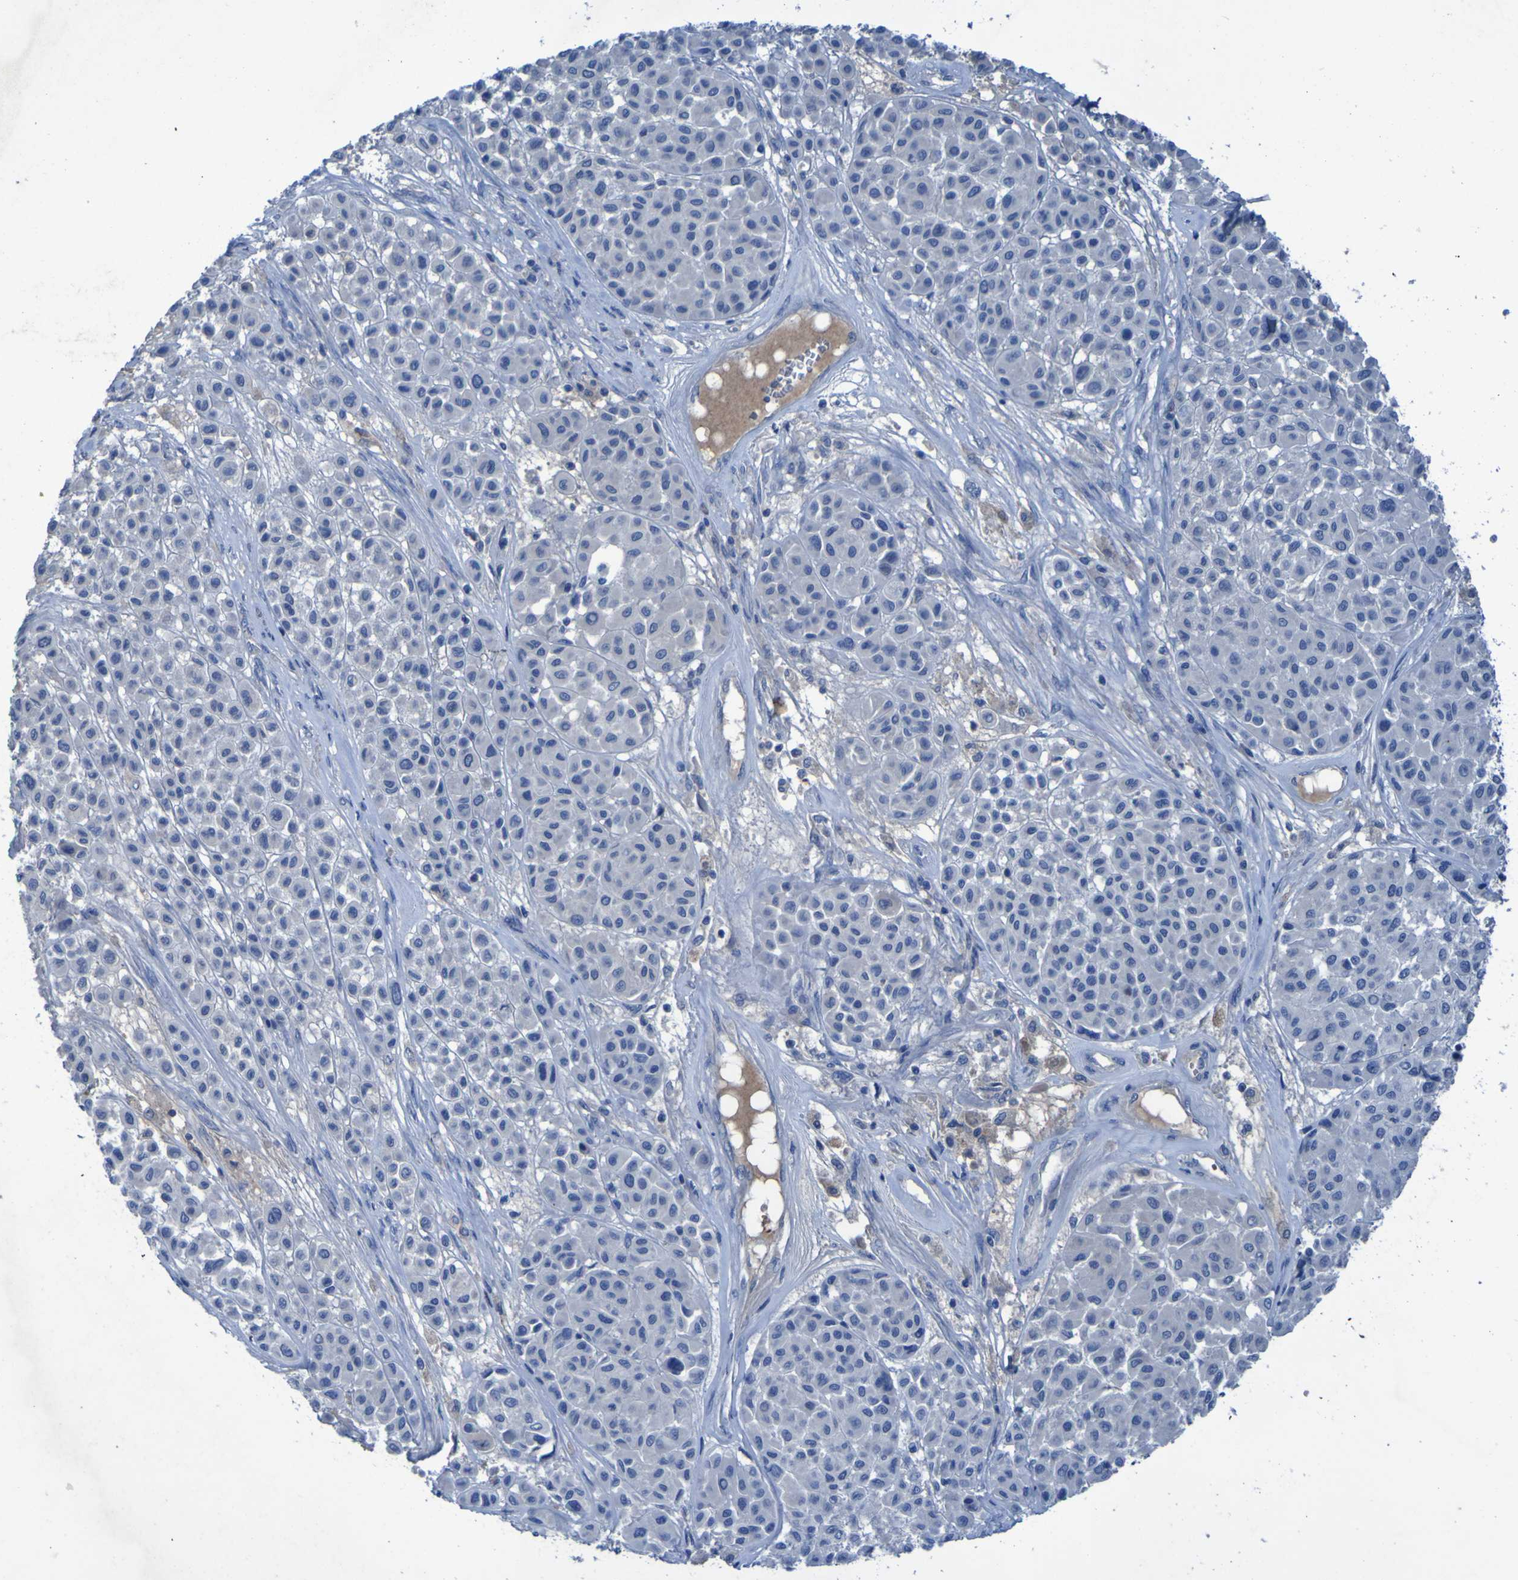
{"staining": {"intensity": "negative", "quantity": "none", "location": "none"}, "tissue": "melanoma", "cell_type": "Tumor cells", "image_type": "cancer", "snomed": [{"axis": "morphology", "description": "Malignant melanoma, Metastatic site"}, {"axis": "topography", "description": "Soft tissue"}], "caption": "Tumor cells are negative for brown protein staining in malignant melanoma (metastatic site).", "gene": "SGK2", "patient": {"sex": "male", "age": 41}}